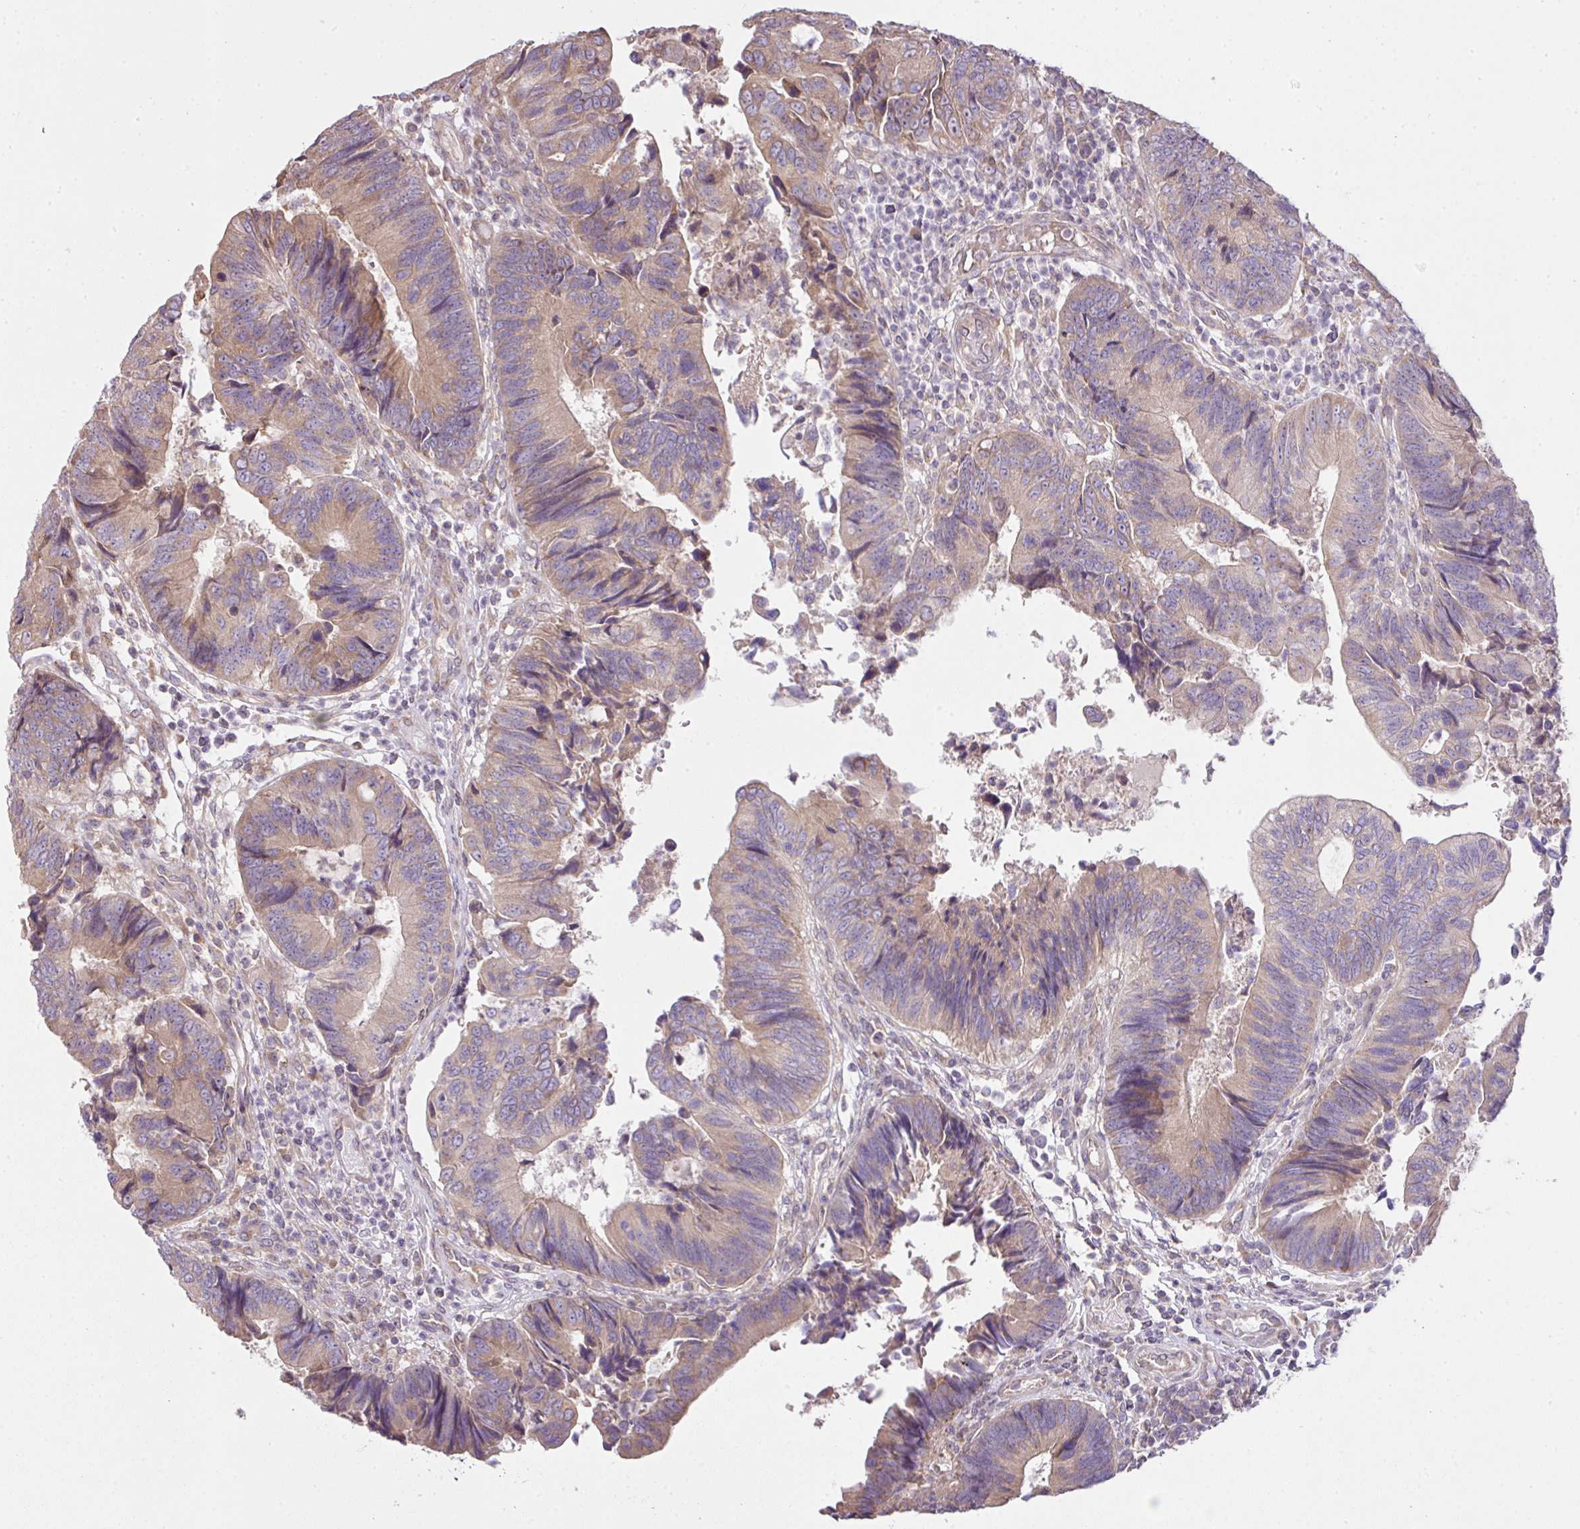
{"staining": {"intensity": "weak", "quantity": "<25%", "location": "cytoplasmic/membranous"}, "tissue": "colorectal cancer", "cell_type": "Tumor cells", "image_type": "cancer", "snomed": [{"axis": "morphology", "description": "Adenocarcinoma, NOS"}, {"axis": "topography", "description": "Colon"}], "caption": "Immunohistochemistry (IHC) of adenocarcinoma (colorectal) exhibits no staining in tumor cells.", "gene": "COX18", "patient": {"sex": "female", "age": 67}}